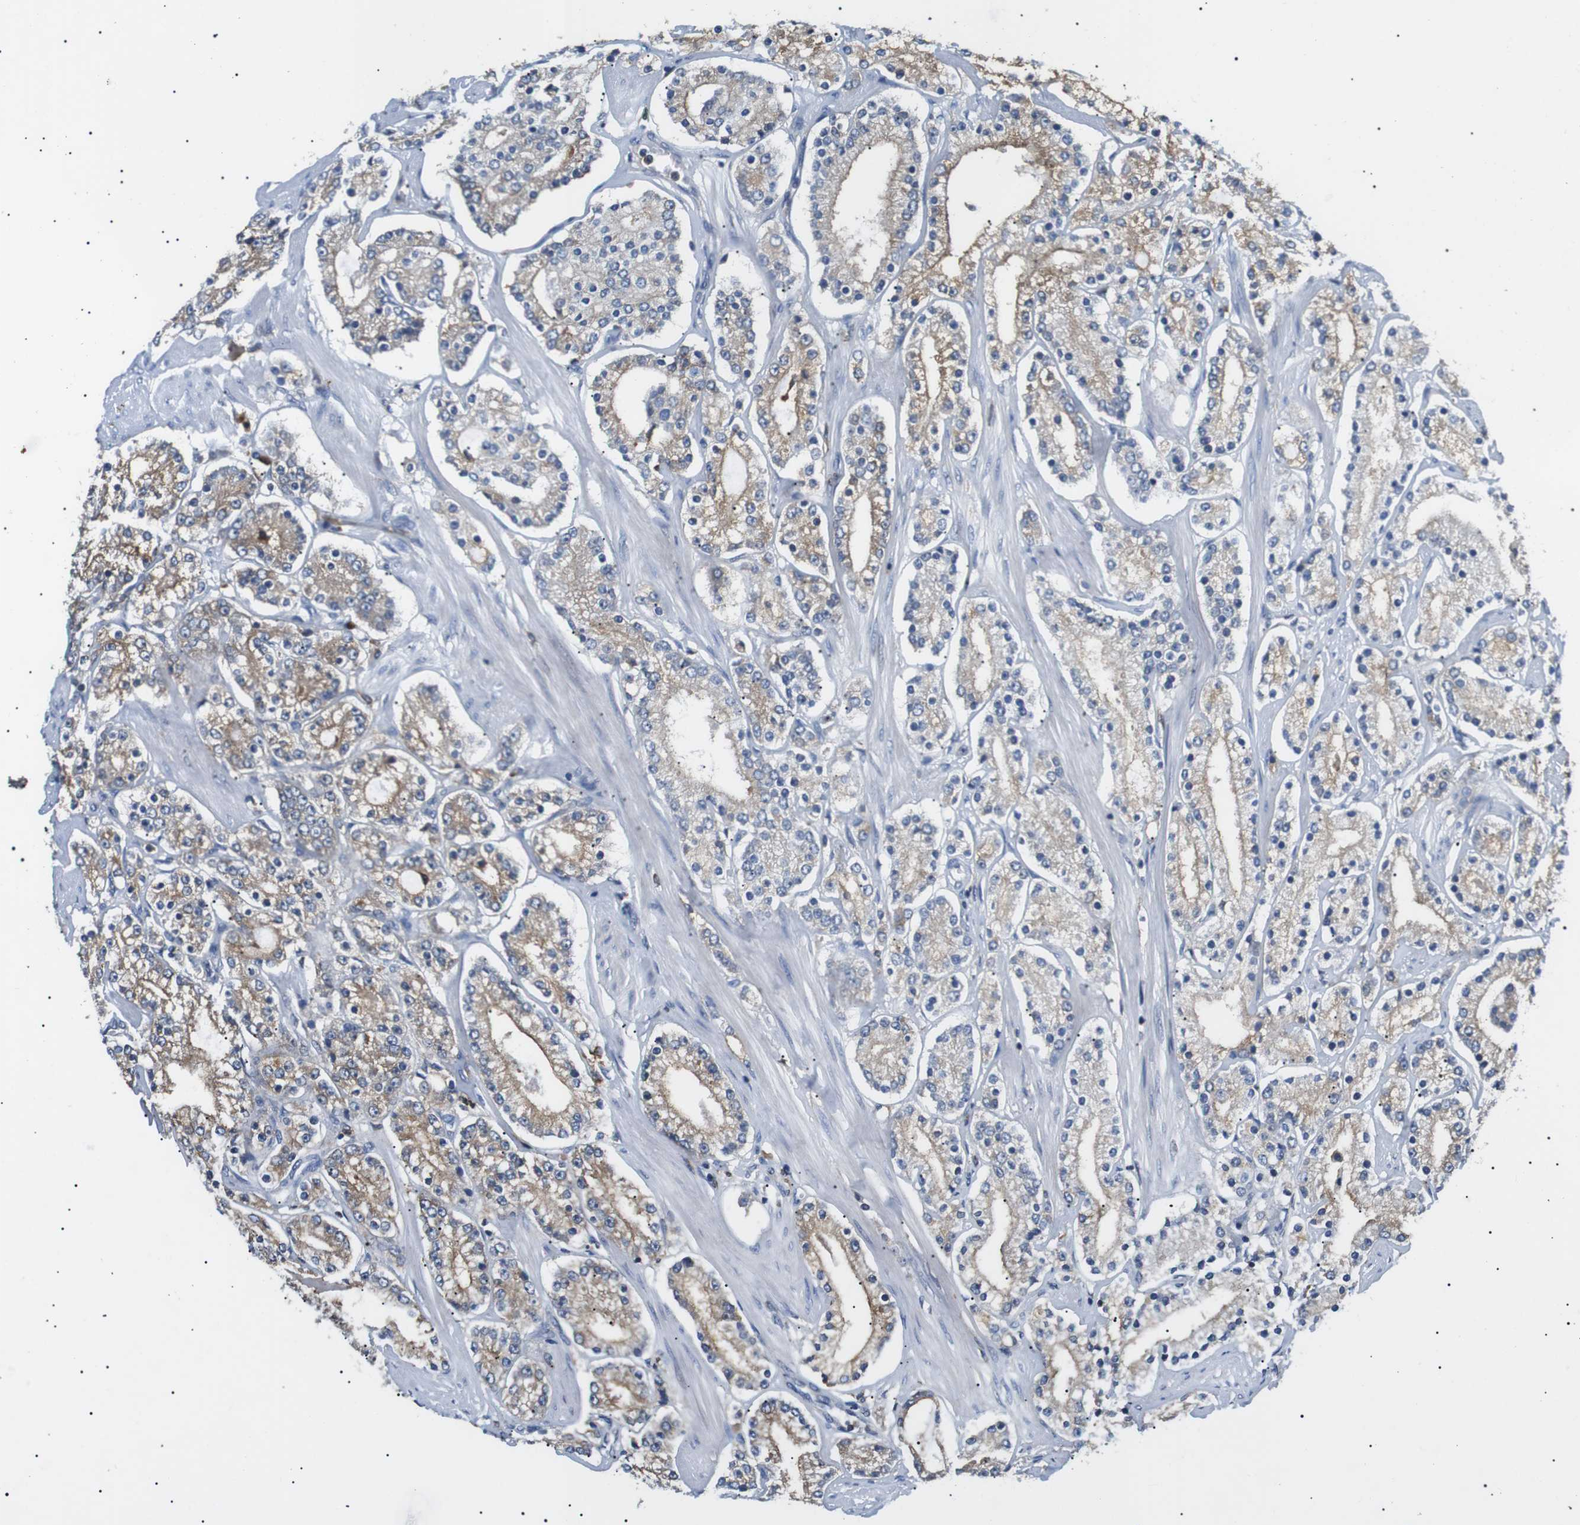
{"staining": {"intensity": "weak", "quantity": "25%-75%", "location": "cytoplasmic/membranous"}, "tissue": "prostate cancer", "cell_type": "Tumor cells", "image_type": "cancer", "snomed": [{"axis": "morphology", "description": "Adenocarcinoma, Low grade"}, {"axis": "topography", "description": "Prostate"}], "caption": "Brown immunohistochemical staining in prostate adenocarcinoma (low-grade) demonstrates weak cytoplasmic/membranous positivity in approximately 25%-75% of tumor cells.", "gene": "RAB9A", "patient": {"sex": "male", "age": 63}}